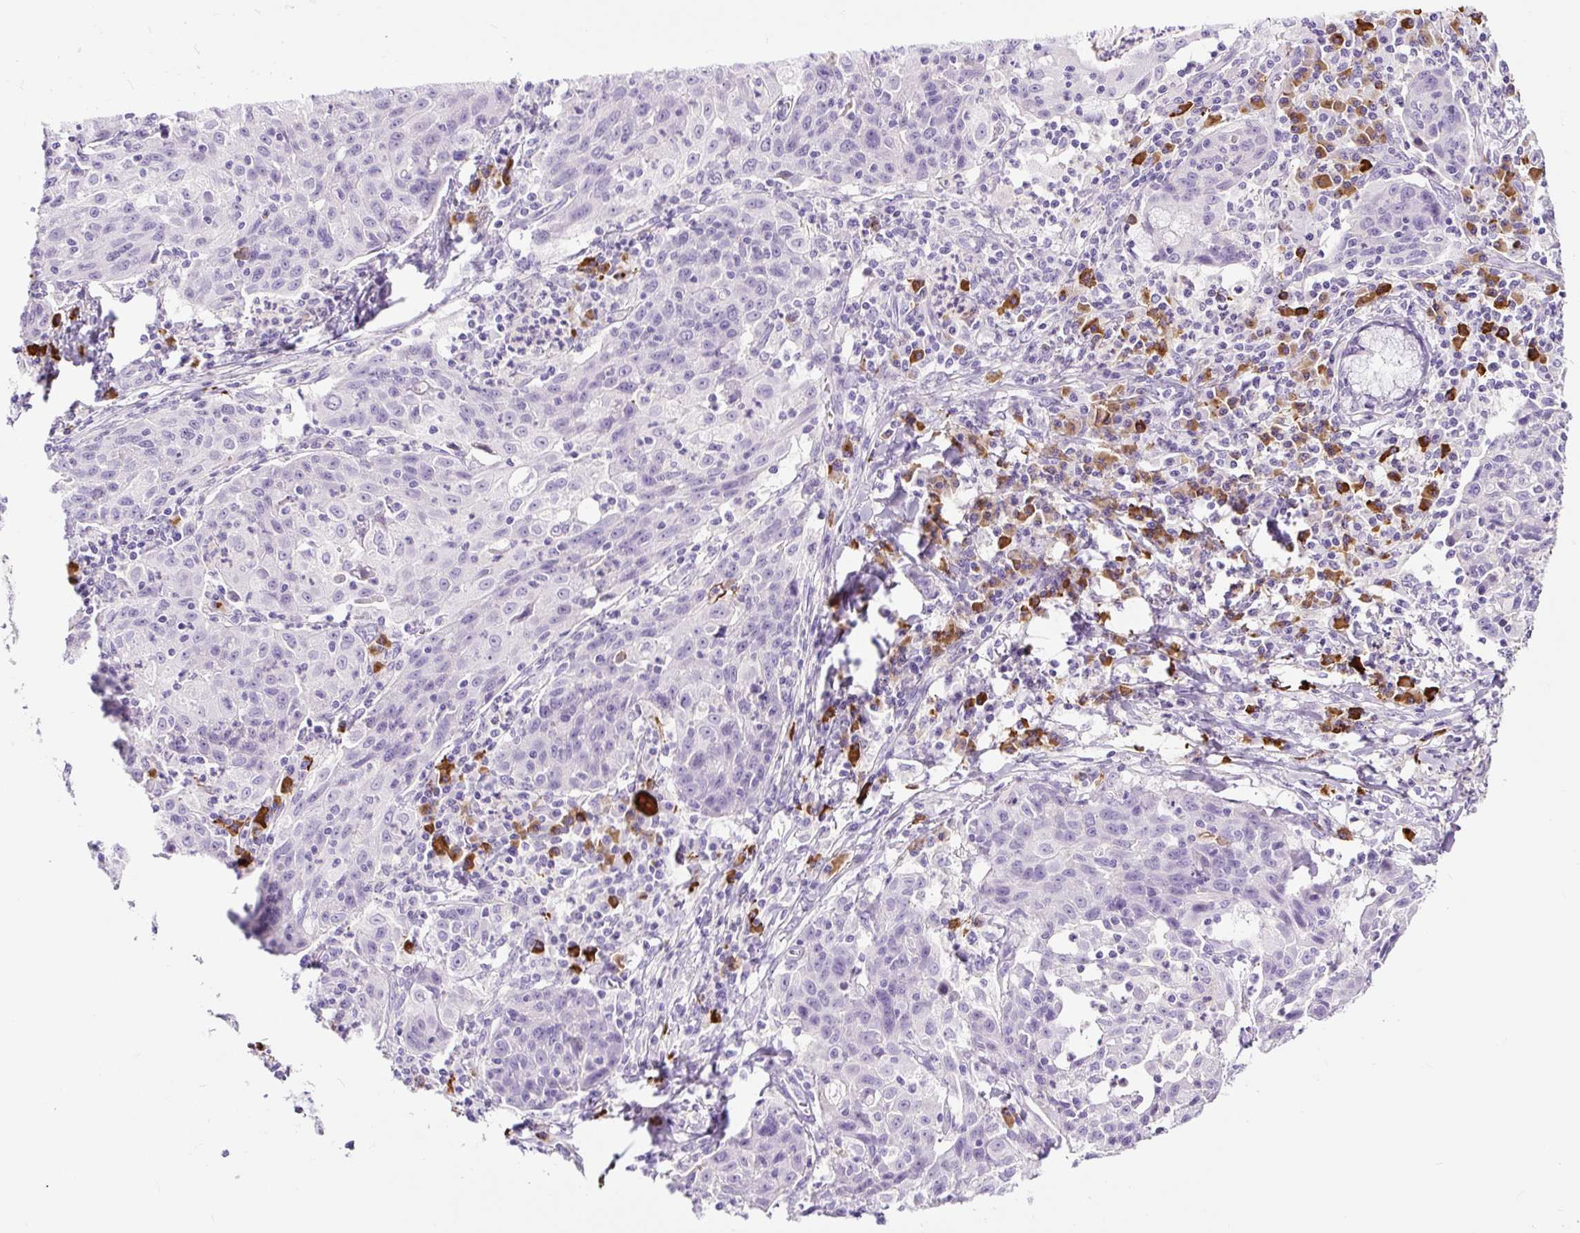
{"staining": {"intensity": "negative", "quantity": "none", "location": "none"}, "tissue": "lung cancer", "cell_type": "Tumor cells", "image_type": "cancer", "snomed": [{"axis": "morphology", "description": "Squamous cell carcinoma, NOS"}, {"axis": "morphology", "description": "Squamous cell carcinoma, metastatic, NOS"}, {"axis": "topography", "description": "Bronchus"}, {"axis": "topography", "description": "Lung"}], "caption": "There is no significant positivity in tumor cells of metastatic squamous cell carcinoma (lung). (Brightfield microscopy of DAB immunohistochemistry (IHC) at high magnification).", "gene": "RNF212B", "patient": {"sex": "male", "age": 62}}